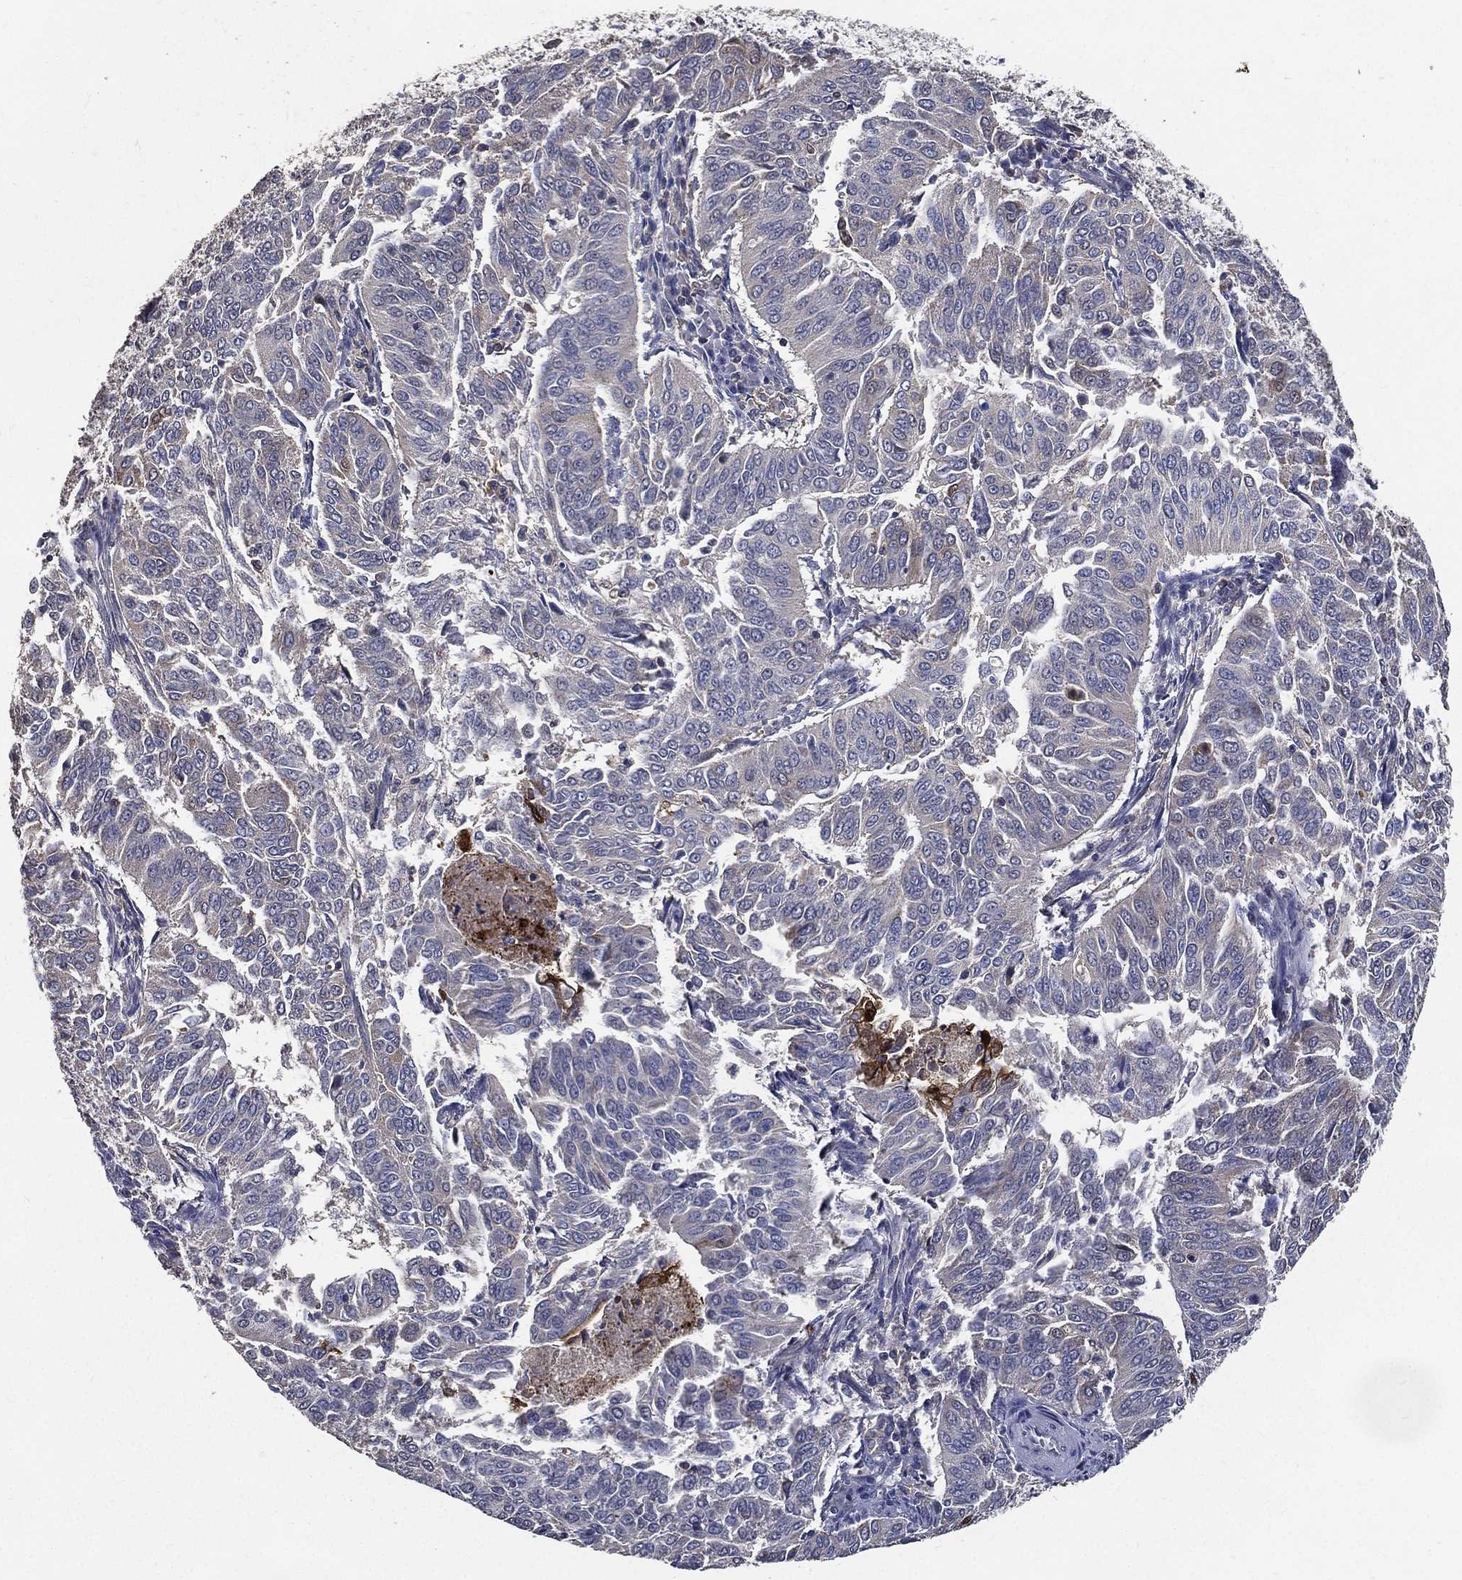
{"staining": {"intensity": "strong", "quantity": "<25%", "location": "cytoplasmic/membranous"}, "tissue": "cervical cancer", "cell_type": "Tumor cells", "image_type": "cancer", "snomed": [{"axis": "morphology", "description": "Normal tissue, NOS"}, {"axis": "morphology", "description": "Squamous cell carcinoma, NOS"}, {"axis": "topography", "description": "Cervix"}], "caption": "Immunohistochemistry image of cervical squamous cell carcinoma stained for a protein (brown), which exhibits medium levels of strong cytoplasmic/membranous staining in approximately <25% of tumor cells.", "gene": "SERPINB2", "patient": {"sex": "female", "age": 39}}